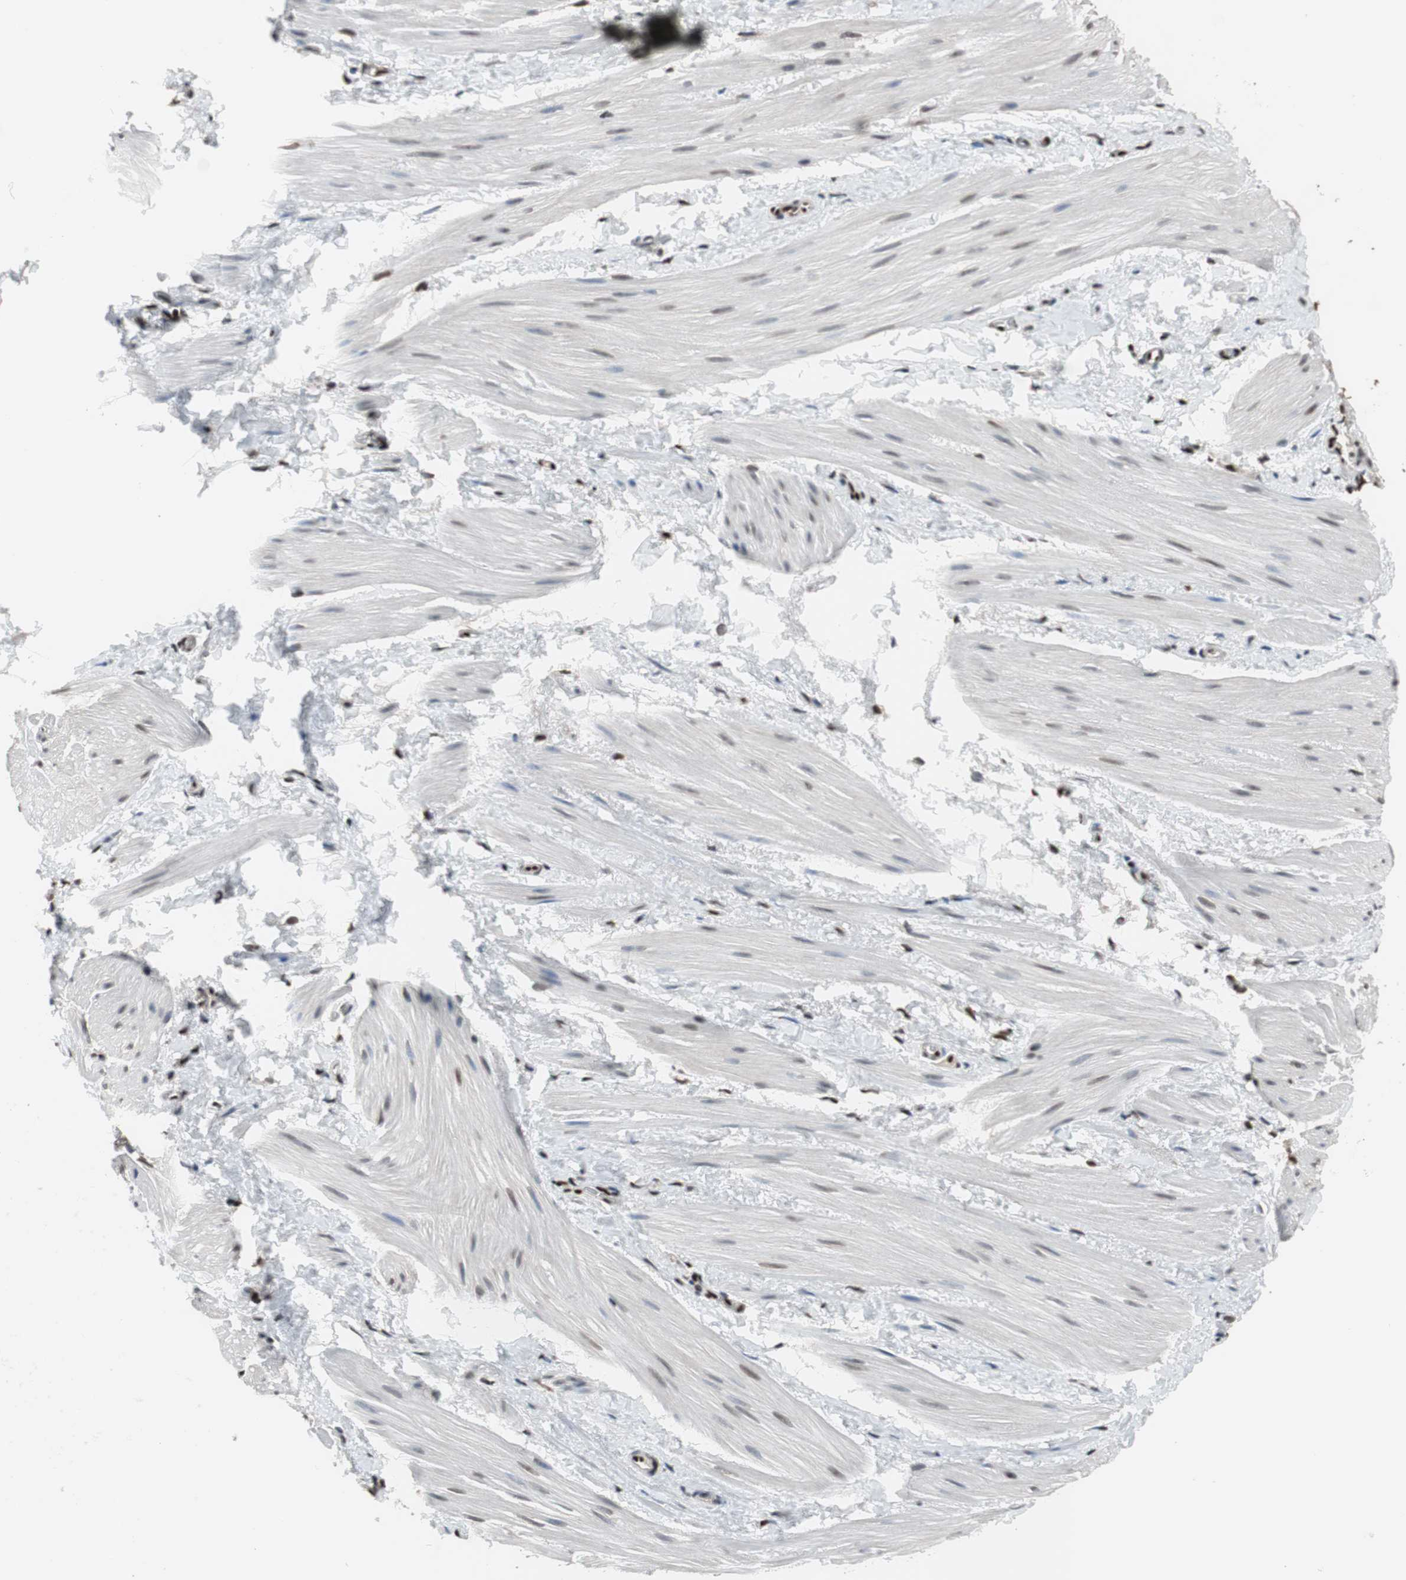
{"staining": {"intensity": "negative", "quantity": "none", "location": "none"}, "tissue": "smooth muscle", "cell_type": "Smooth muscle cells", "image_type": "normal", "snomed": [{"axis": "morphology", "description": "Normal tissue, NOS"}, {"axis": "topography", "description": "Smooth muscle"}], "caption": "IHC histopathology image of benign human smooth muscle stained for a protein (brown), which demonstrates no staining in smooth muscle cells. Nuclei are stained in blue.", "gene": "PML", "patient": {"sex": "male", "age": 16}}